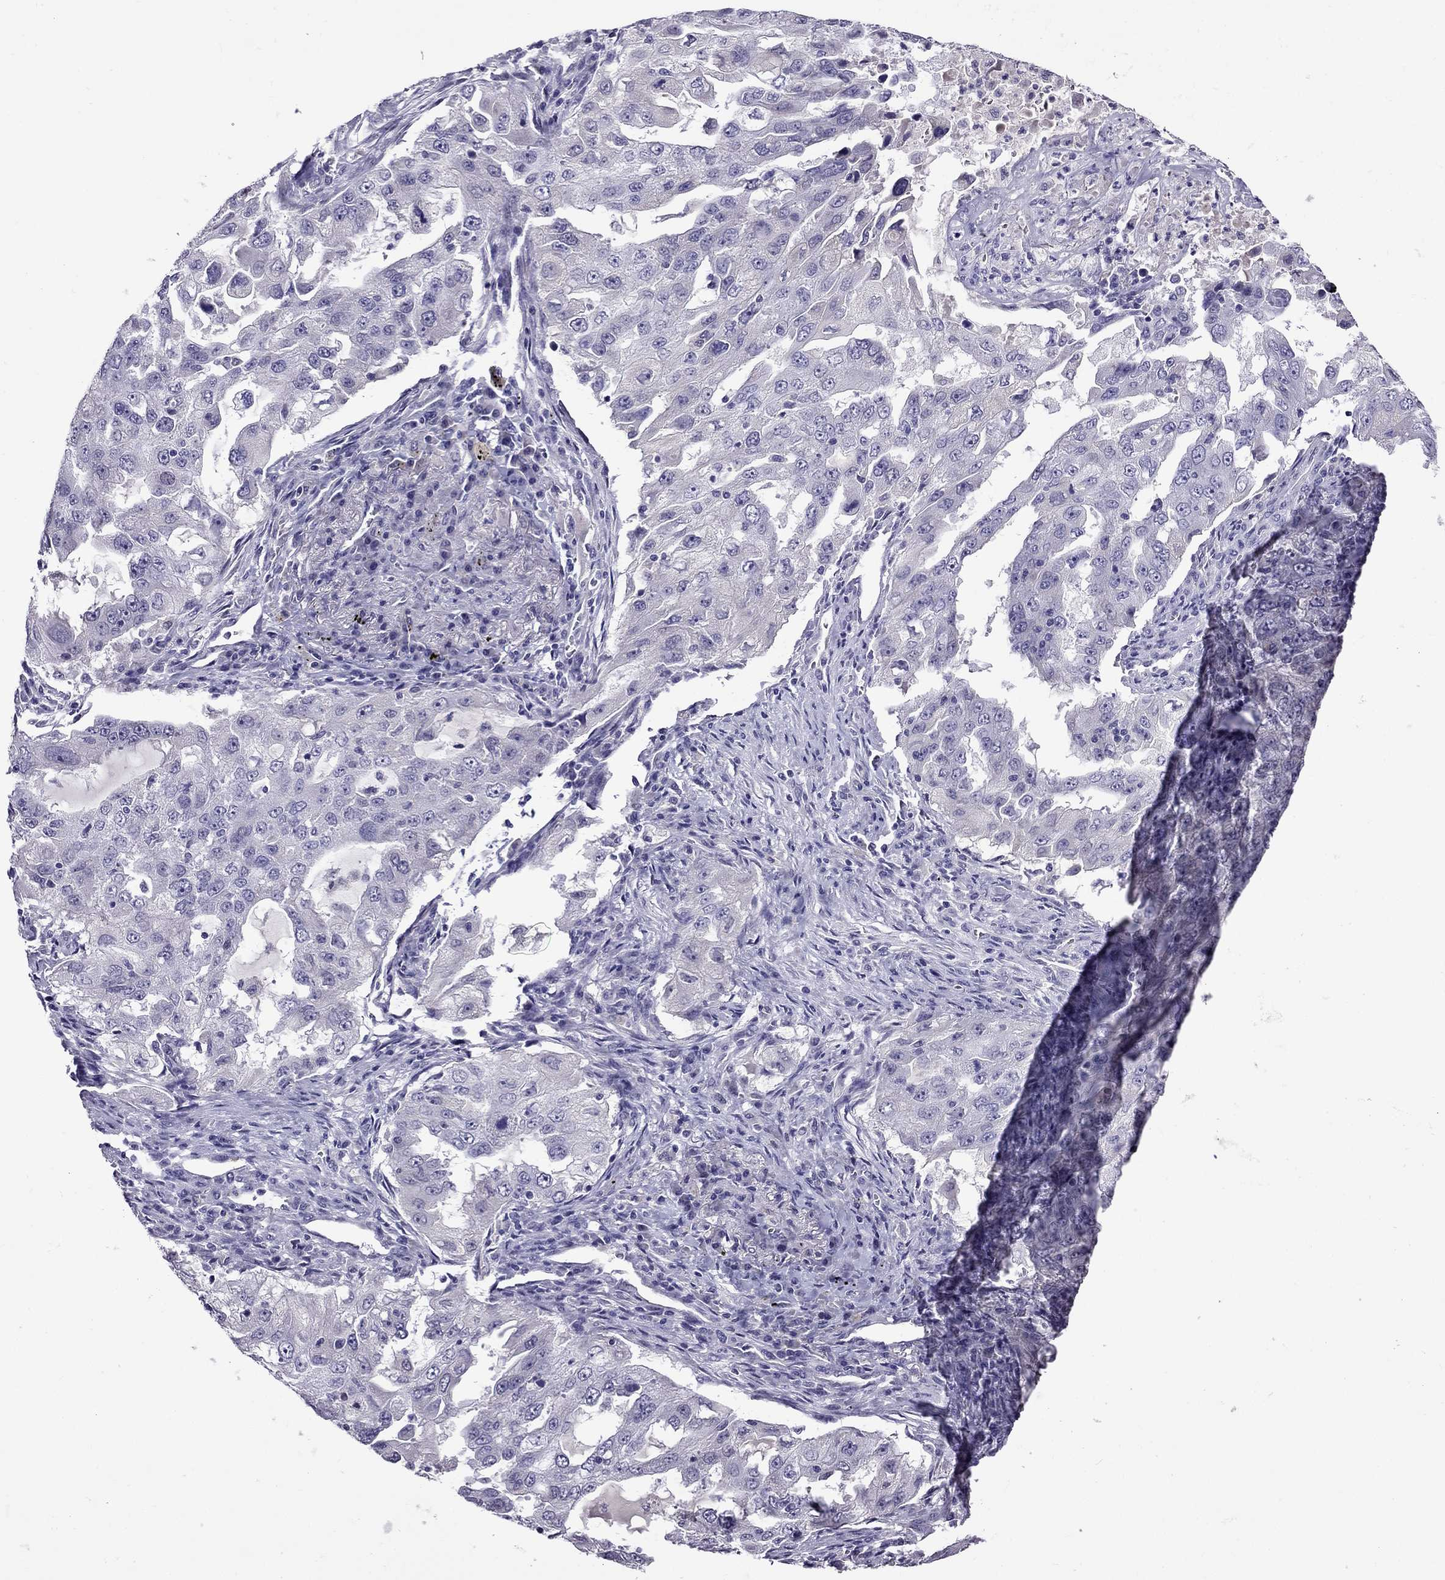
{"staining": {"intensity": "negative", "quantity": "none", "location": "none"}, "tissue": "lung cancer", "cell_type": "Tumor cells", "image_type": "cancer", "snomed": [{"axis": "morphology", "description": "Adenocarcinoma, NOS"}, {"axis": "topography", "description": "Lung"}], "caption": "Immunohistochemistry (IHC) image of neoplastic tissue: lung cancer stained with DAB demonstrates no significant protein expression in tumor cells.", "gene": "SPTBN4", "patient": {"sex": "female", "age": 61}}